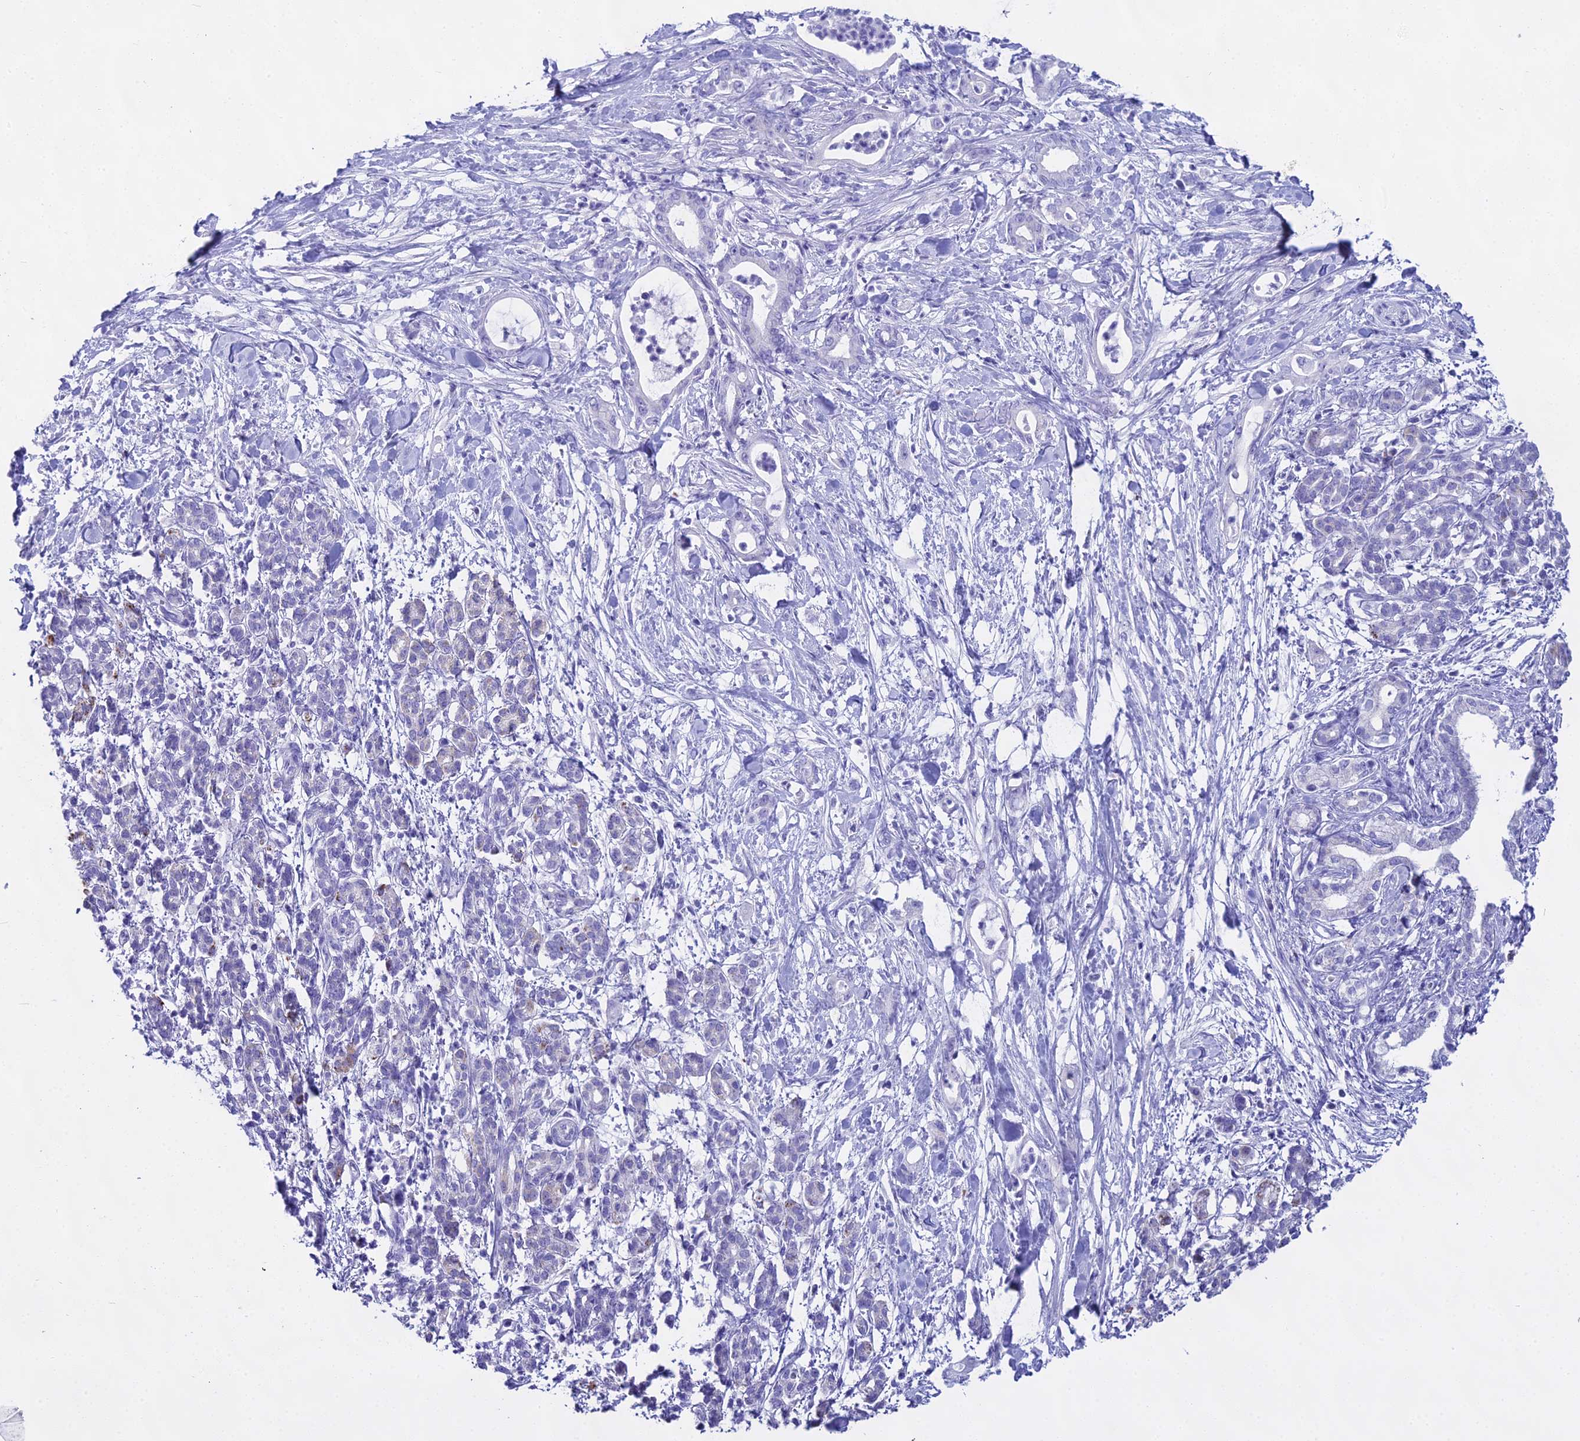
{"staining": {"intensity": "negative", "quantity": "none", "location": "none"}, "tissue": "pancreatic cancer", "cell_type": "Tumor cells", "image_type": "cancer", "snomed": [{"axis": "morphology", "description": "Adenocarcinoma, NOS"}, {"axis": "topography", "description": "Pancreas"}], "caption": "Pancreatic cancer (adenocarcinoma) stained for a protein using immunohistochemistry (IHC) shows no staining tumor cells.", "gene": "CGB2", "patient": {"sex": "female", "age": 55}}